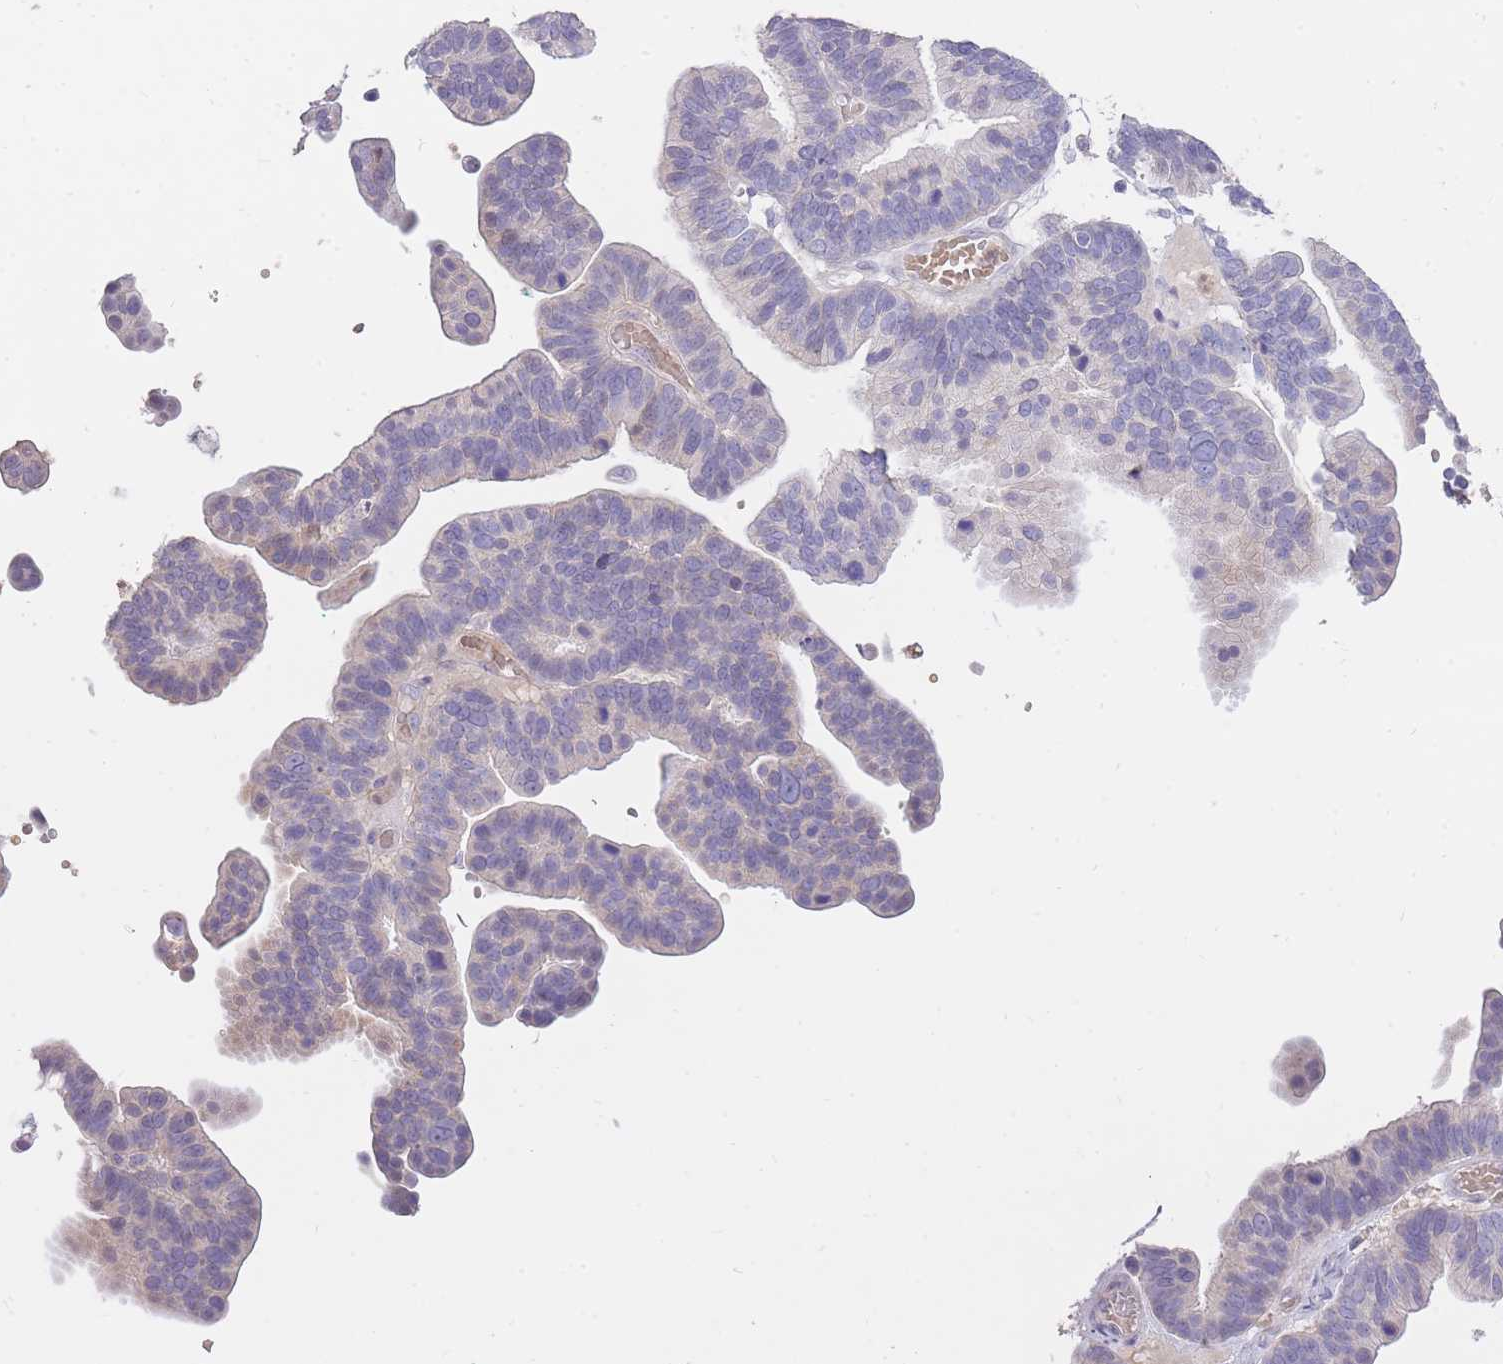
{"staining": {"intensity": "negative", "quantity": "none", "location": "none"}, "tissue": "ovarian cancer", "cell_type": "Tumor cells", "image_type": "cancer", "snomed": [{"axis": "morphology", "description": "Cystadenocarcinoma, serous, NOS"}, {"axis": "topography", "description": "Ovary"}], "caption": "IHC of human ovarian serous cystadenocarcinoma displays no expression in tumor cells.", "gene": "FRG2C", "patient": {"sex": "female", "age": 56}}